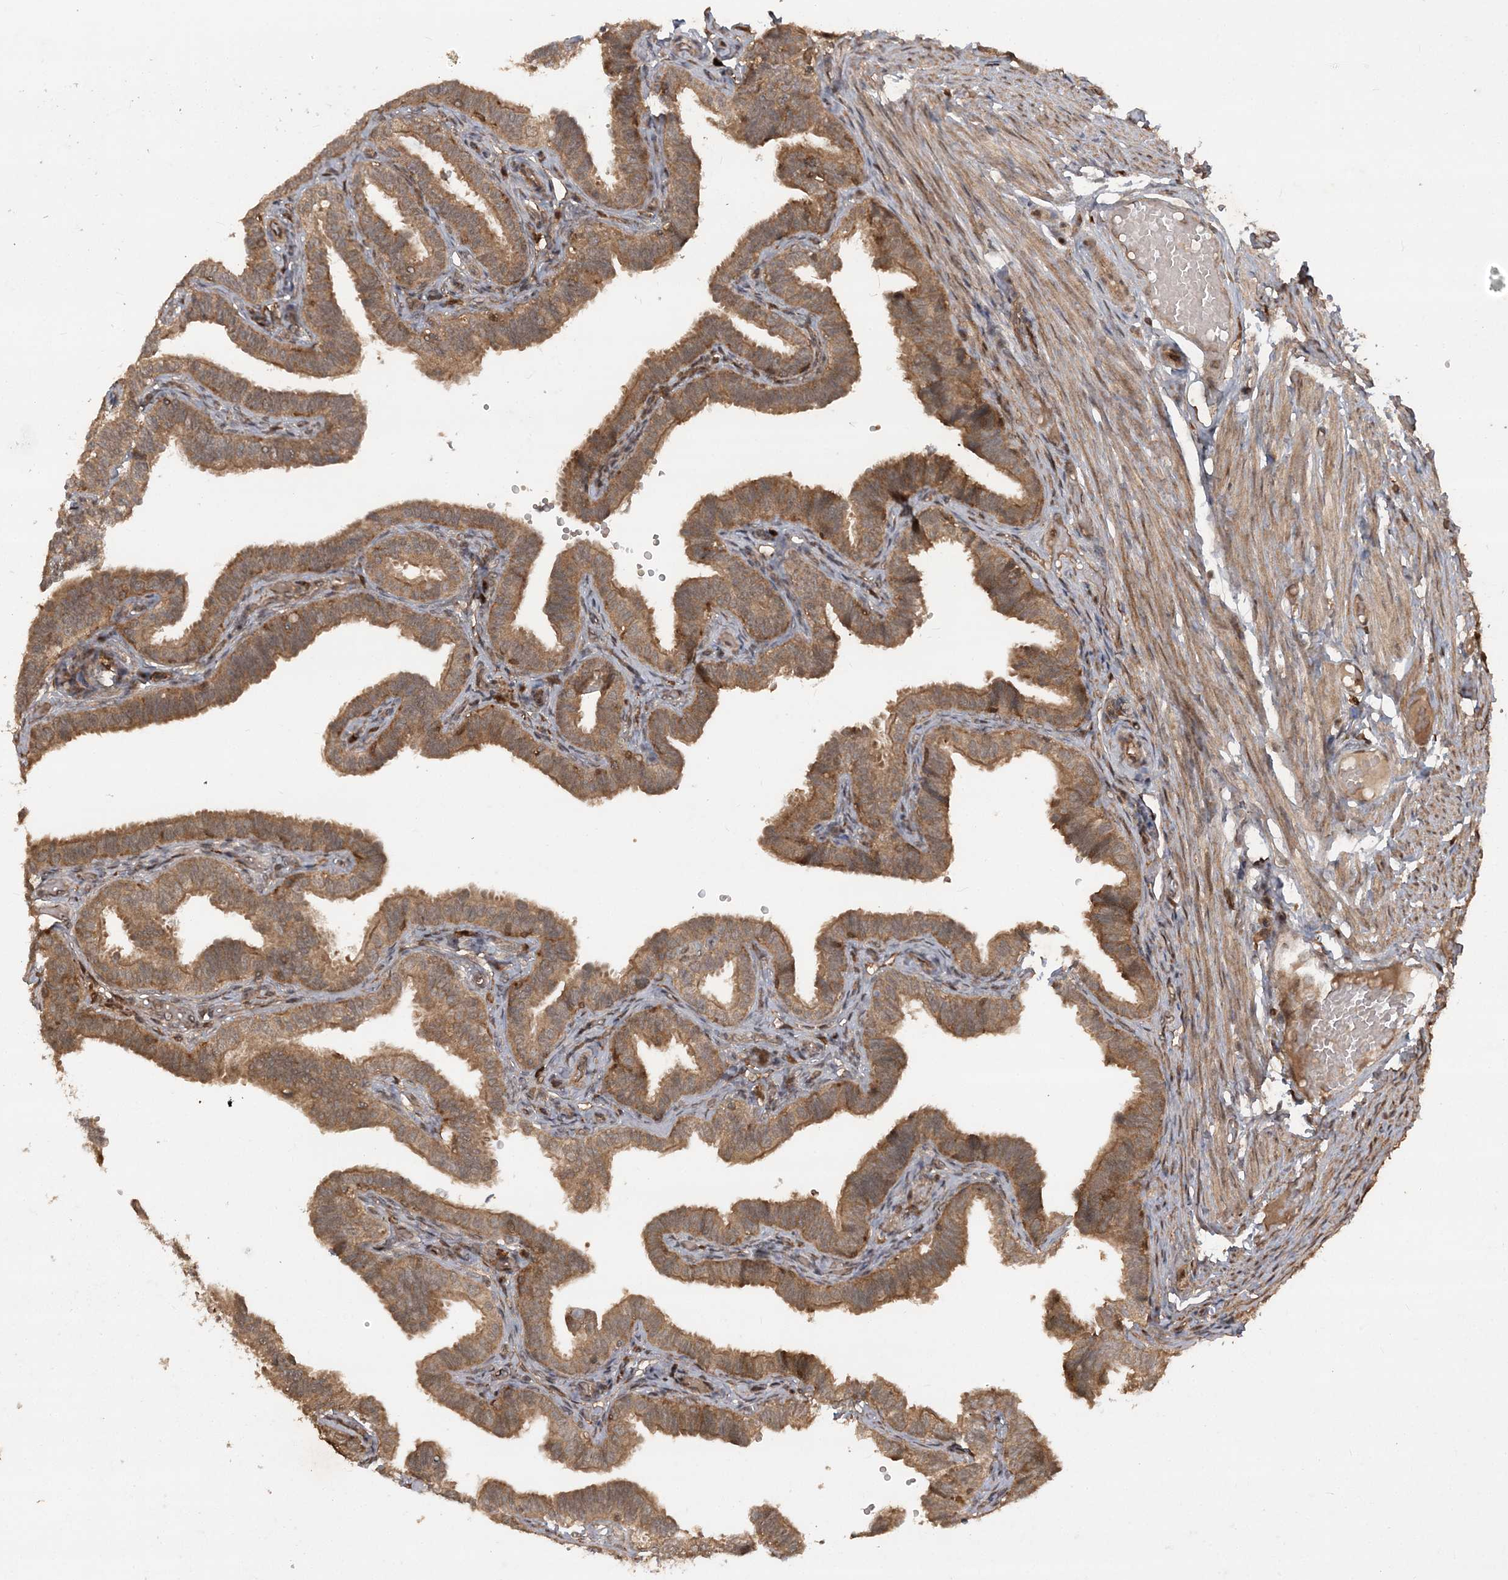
{"staining": {"intensity": "moderate", "quantity": ">75%", "location": "cytoplasmic/membranous"}, "tissue": "fallopian tube", "cell_type": "Glandular cells", "image_type": "normal", "snomed": [{"axis": "morphology", "description": "Normal tissue, NOS"}, {"axis": "topography", "description": "Fallopian tube"}], "caption": "Fallopian tube stained with DAB IHC shows medium levels of moderate cytoplasmic/membranous staining in about >75% of glandular cells.", "gene": "LACC1", "patient": {"sex": "female", "age": 39}}